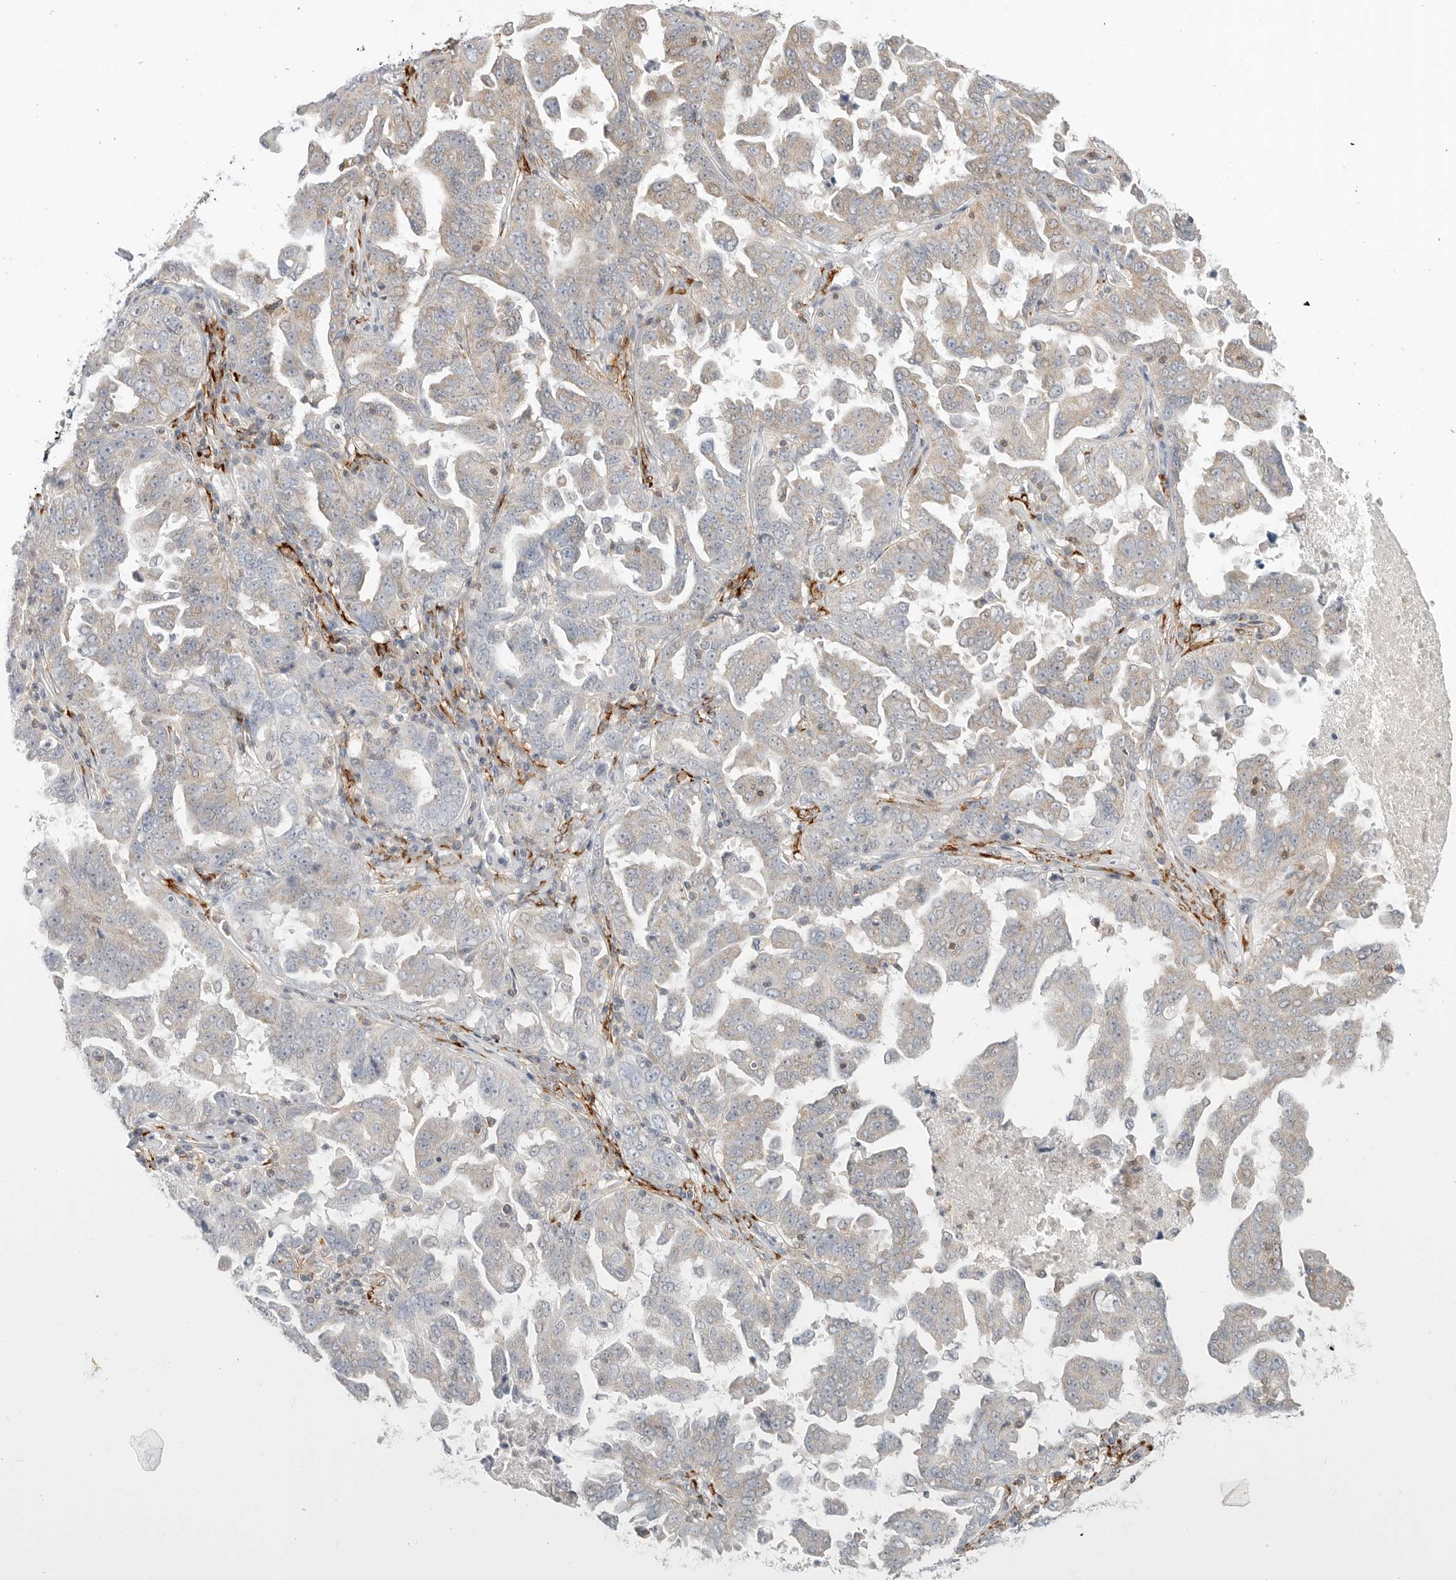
{"staining": {"intensity": "negative", "quantity": "none", "location": "none"}, "tissue": "ovarian cancer", "cell_type": "Tumor cells", "image_type": "cancer", "snomed": [{"axis": "morphology", "description": "Carcinoma, endometroid"}, {"axis": "topography", "description": "Ovary"}], "caption": "DAB immunohistochemical staining of human ovarian cancer (endometroid carcinoma) demonstrates no significant expression in tumor cells.", "gene": "C1QTNF1", "patient": {"sex": "female", "age": 62}}